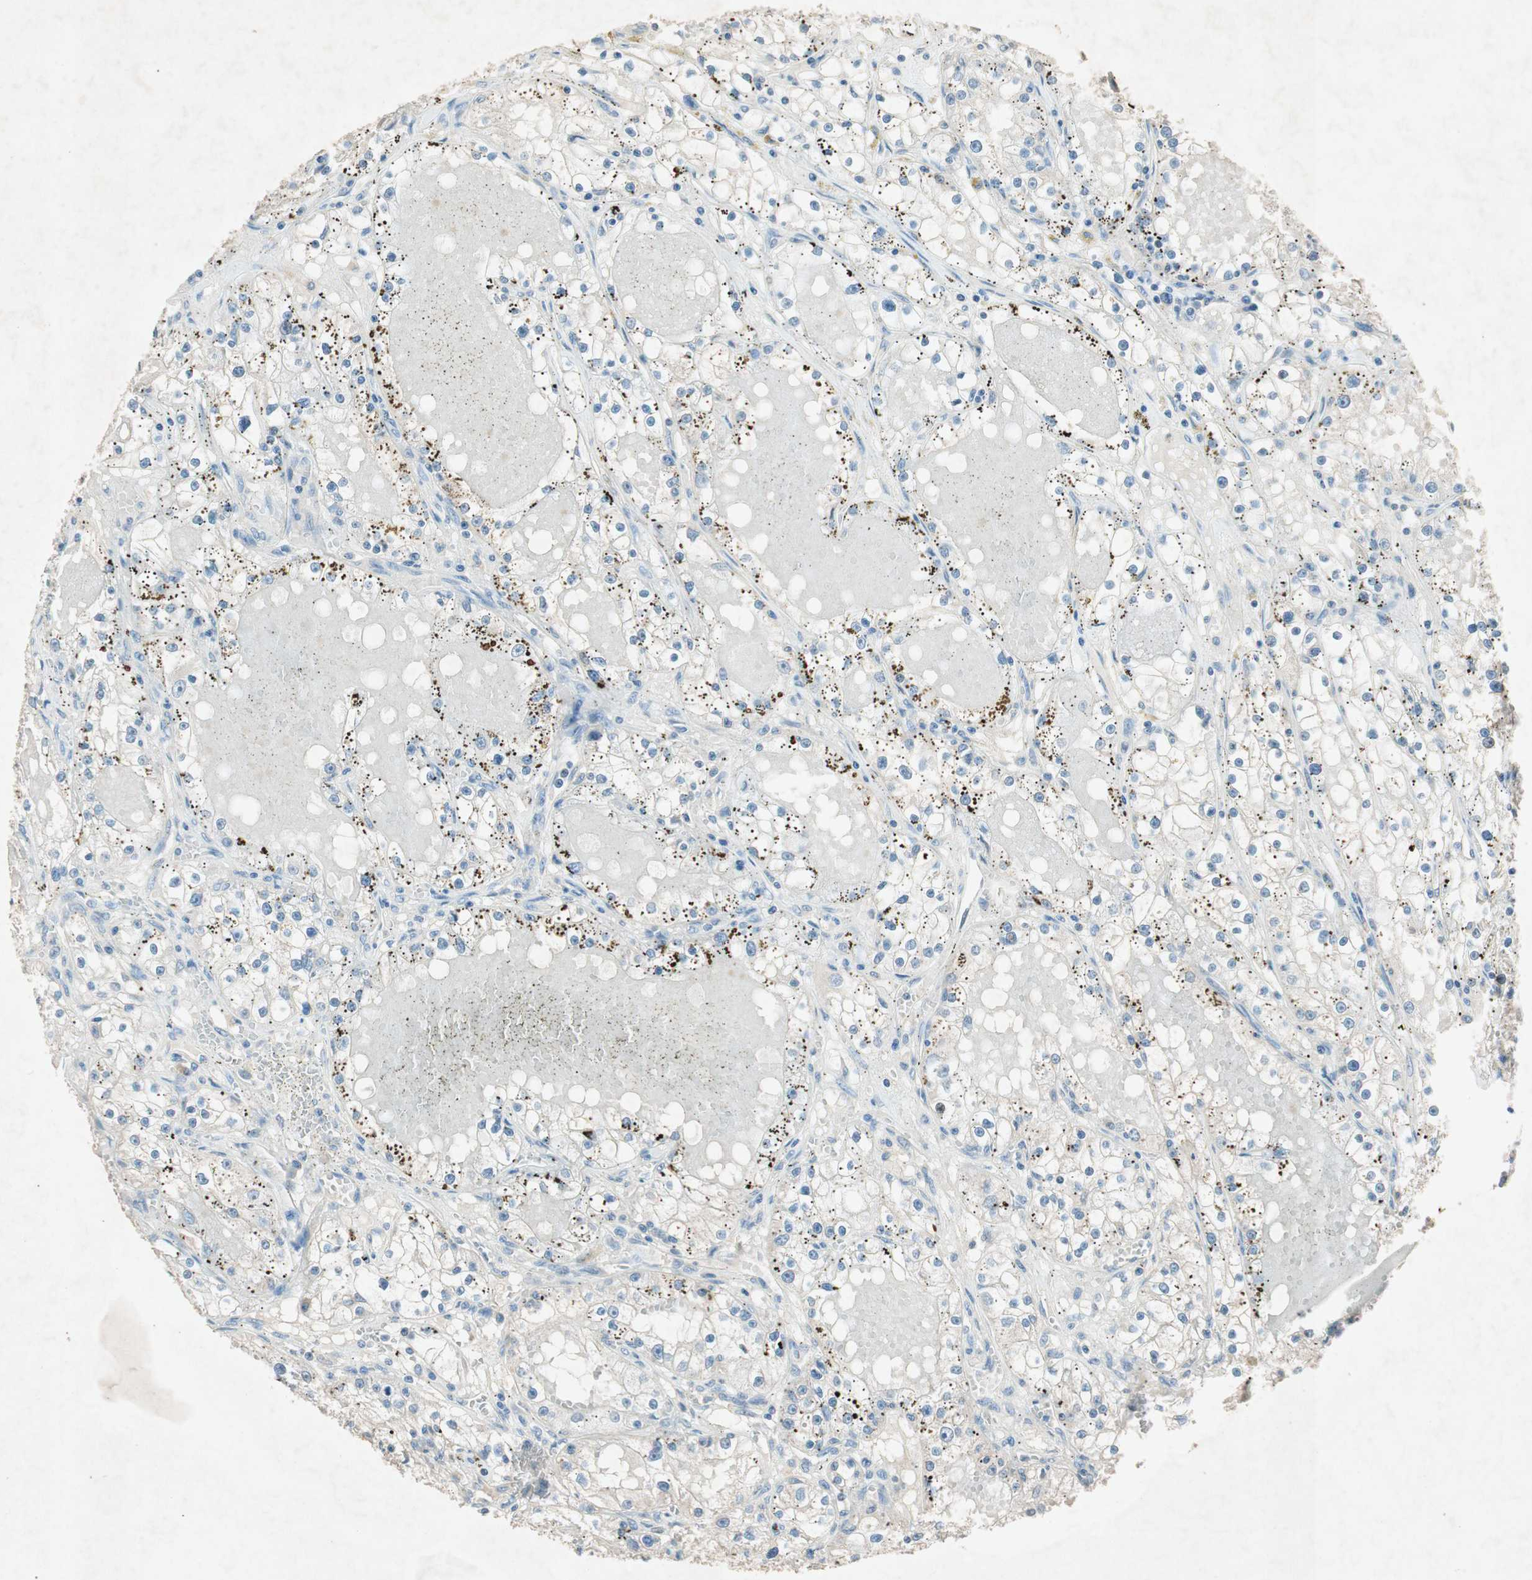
{"staining": {"intensity": "negative", "quantity": "none", "location": "none"}, "tissue": "renal cancer", "cell_type": "Tumor cells", "image_type": "cancer", "snomed": [{"axis": "morphology", "description": "Adenocarcinoma, NOS"}, {"axis": "topography", "description": "Kidney"}], "caption": "Human renal adenocarcinoma stained for a protein using immunohistochemistry (IHC) demonstrates no staining in tumor cells.", "gene": "NKAIN1", "patient": {"sex": "male", "age": 56}}